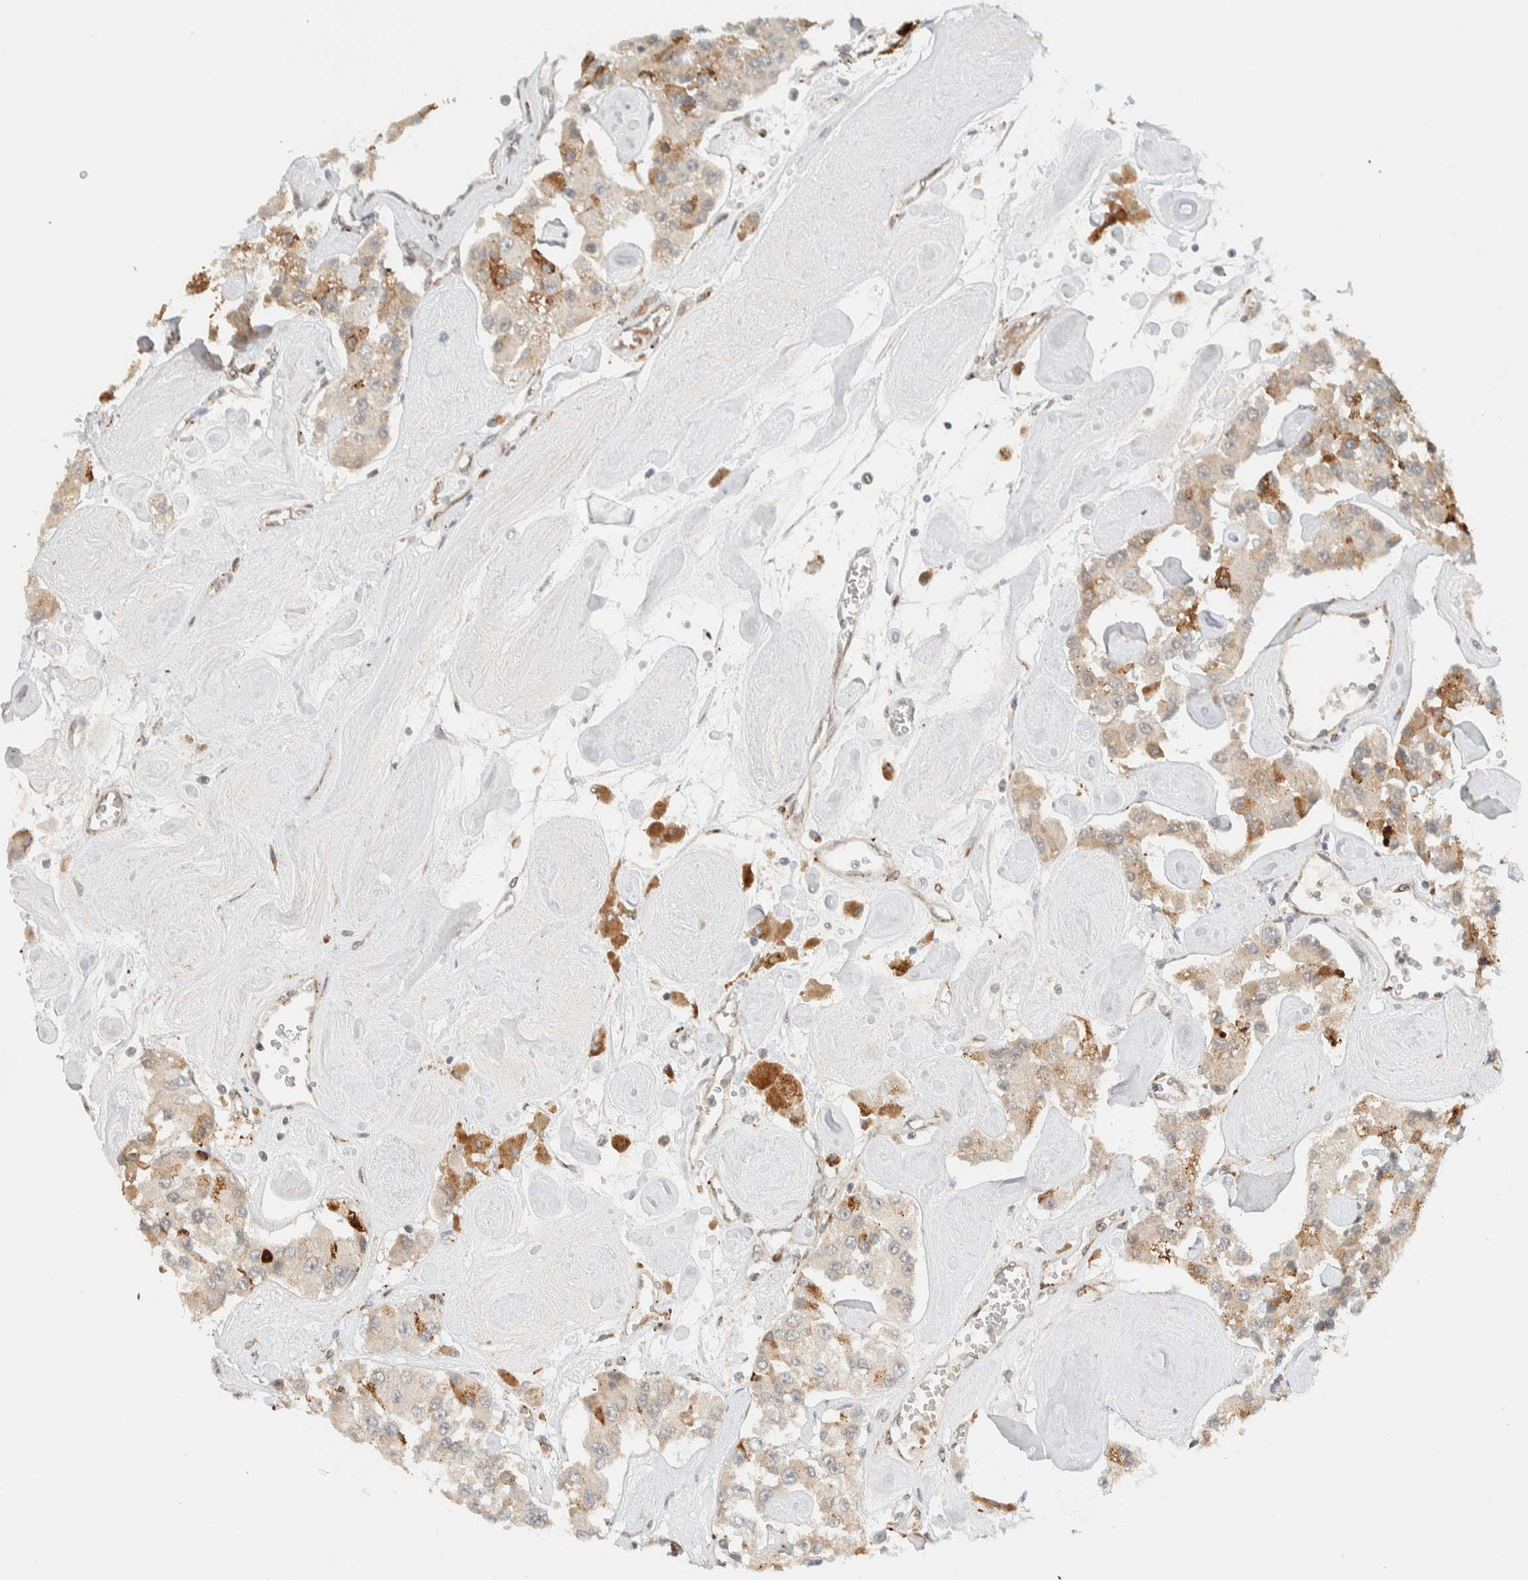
{"staining": {"intensity": "moderate", "quantity": "<25%", "location": "cytoplasmic/membranous"}, "tissue": "carcinoid", "cell_type": "Tumor cells", "image_type": "cancer", "snomed": [{"axis": "morphology", "description": "Carcinoid, malignant, NOS"}, {"axis": "topography", "description": "Pancreas"}], "caption": "Human carcinoid (malignant) stained for a protein (brown) demonstrates moderate cytoplasmic/membranous positive expression in about <25% of tumor cells.", "gene": "ITPRID1", "patient": {"sex": "male", "age": 41}}